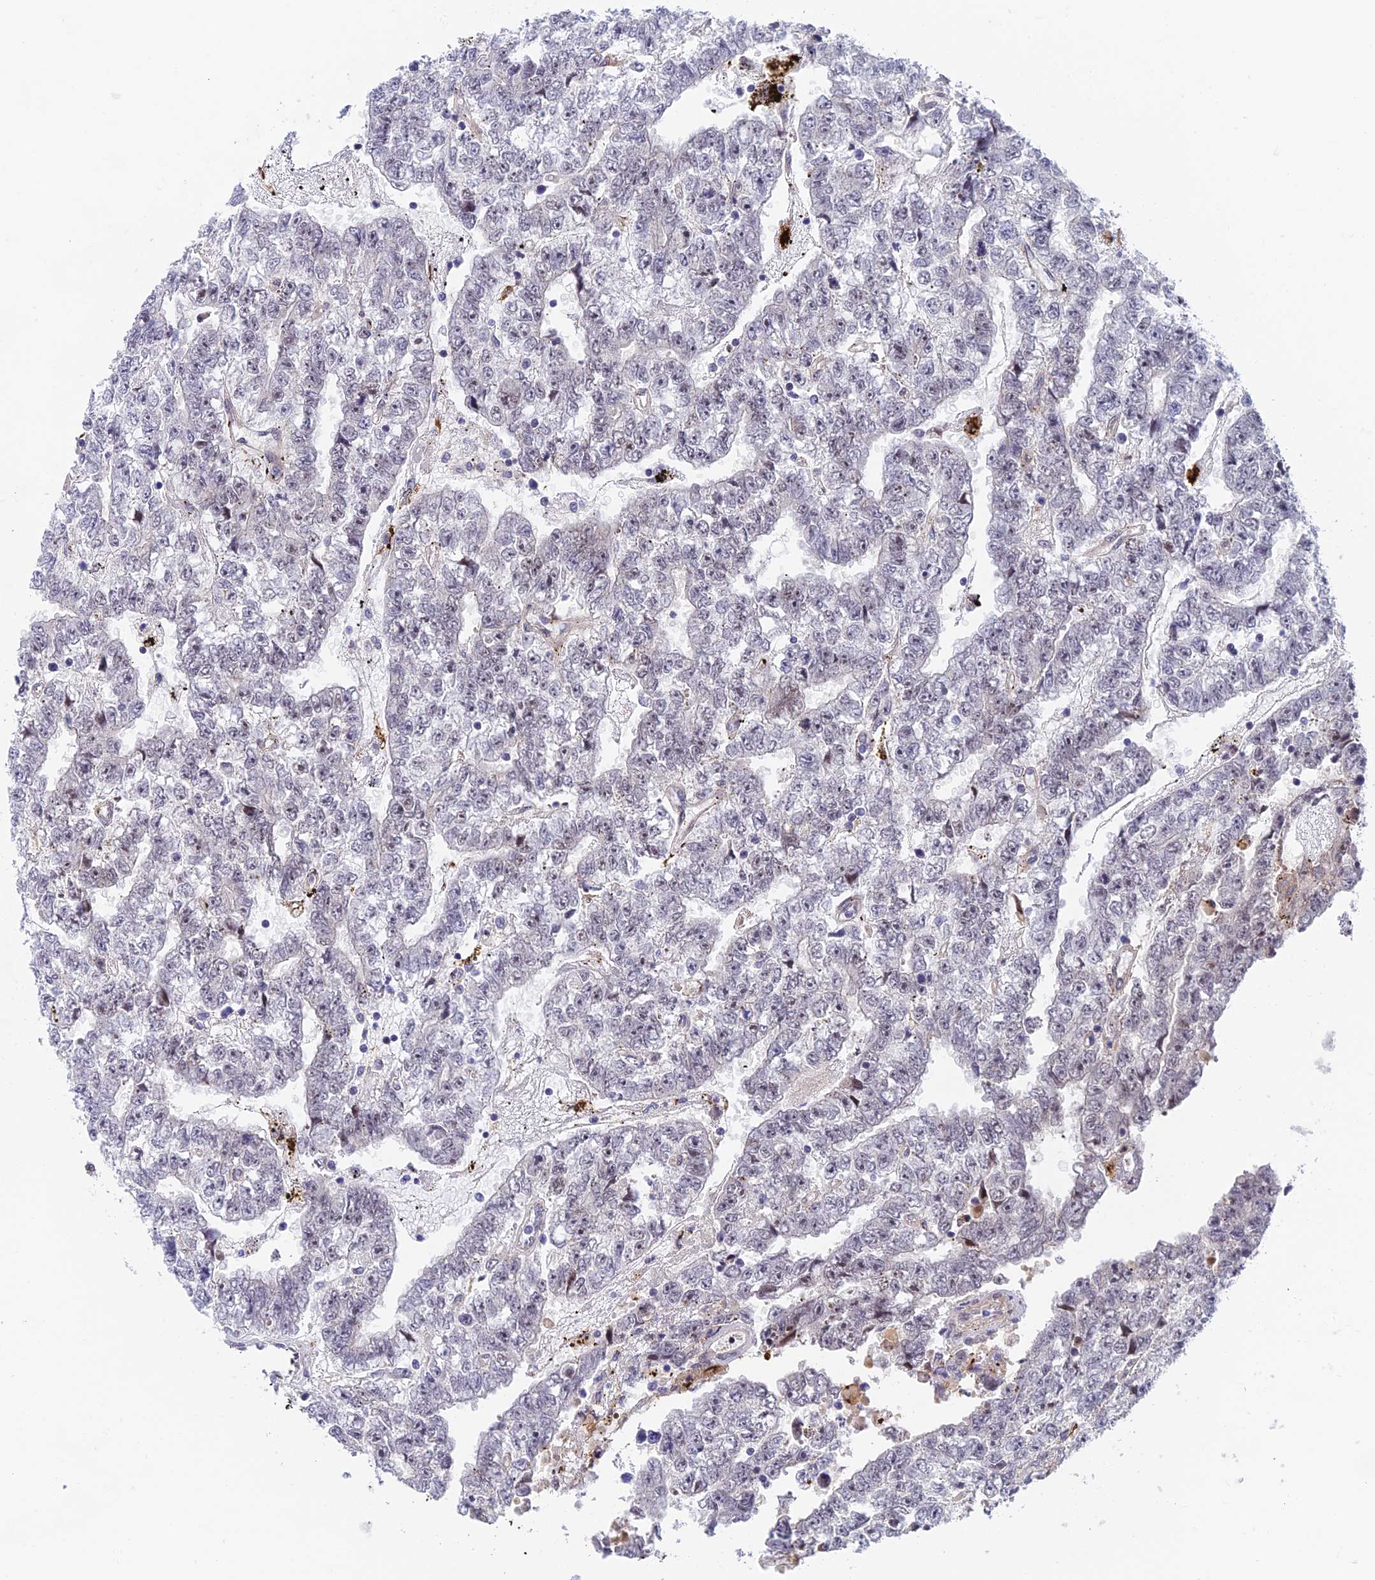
{"staining": {"intensity": "negative", "quantity": "none", "location": "none"}, "tissue": "testis cancer", "cell_type": "Tumor cells", "image_type": "cancer", "snomed": [{"axis": "morphology", "description": "Carcinoma, Embryonal, NOS"}, {"axis": "topography", "description": "Testis"}], "caption": "Tumor cells are negative for protein expression in human embryonal carcinoma (testis).", "gene": "NSMCE1", "patient": {"sex": "male", "age": 25}}